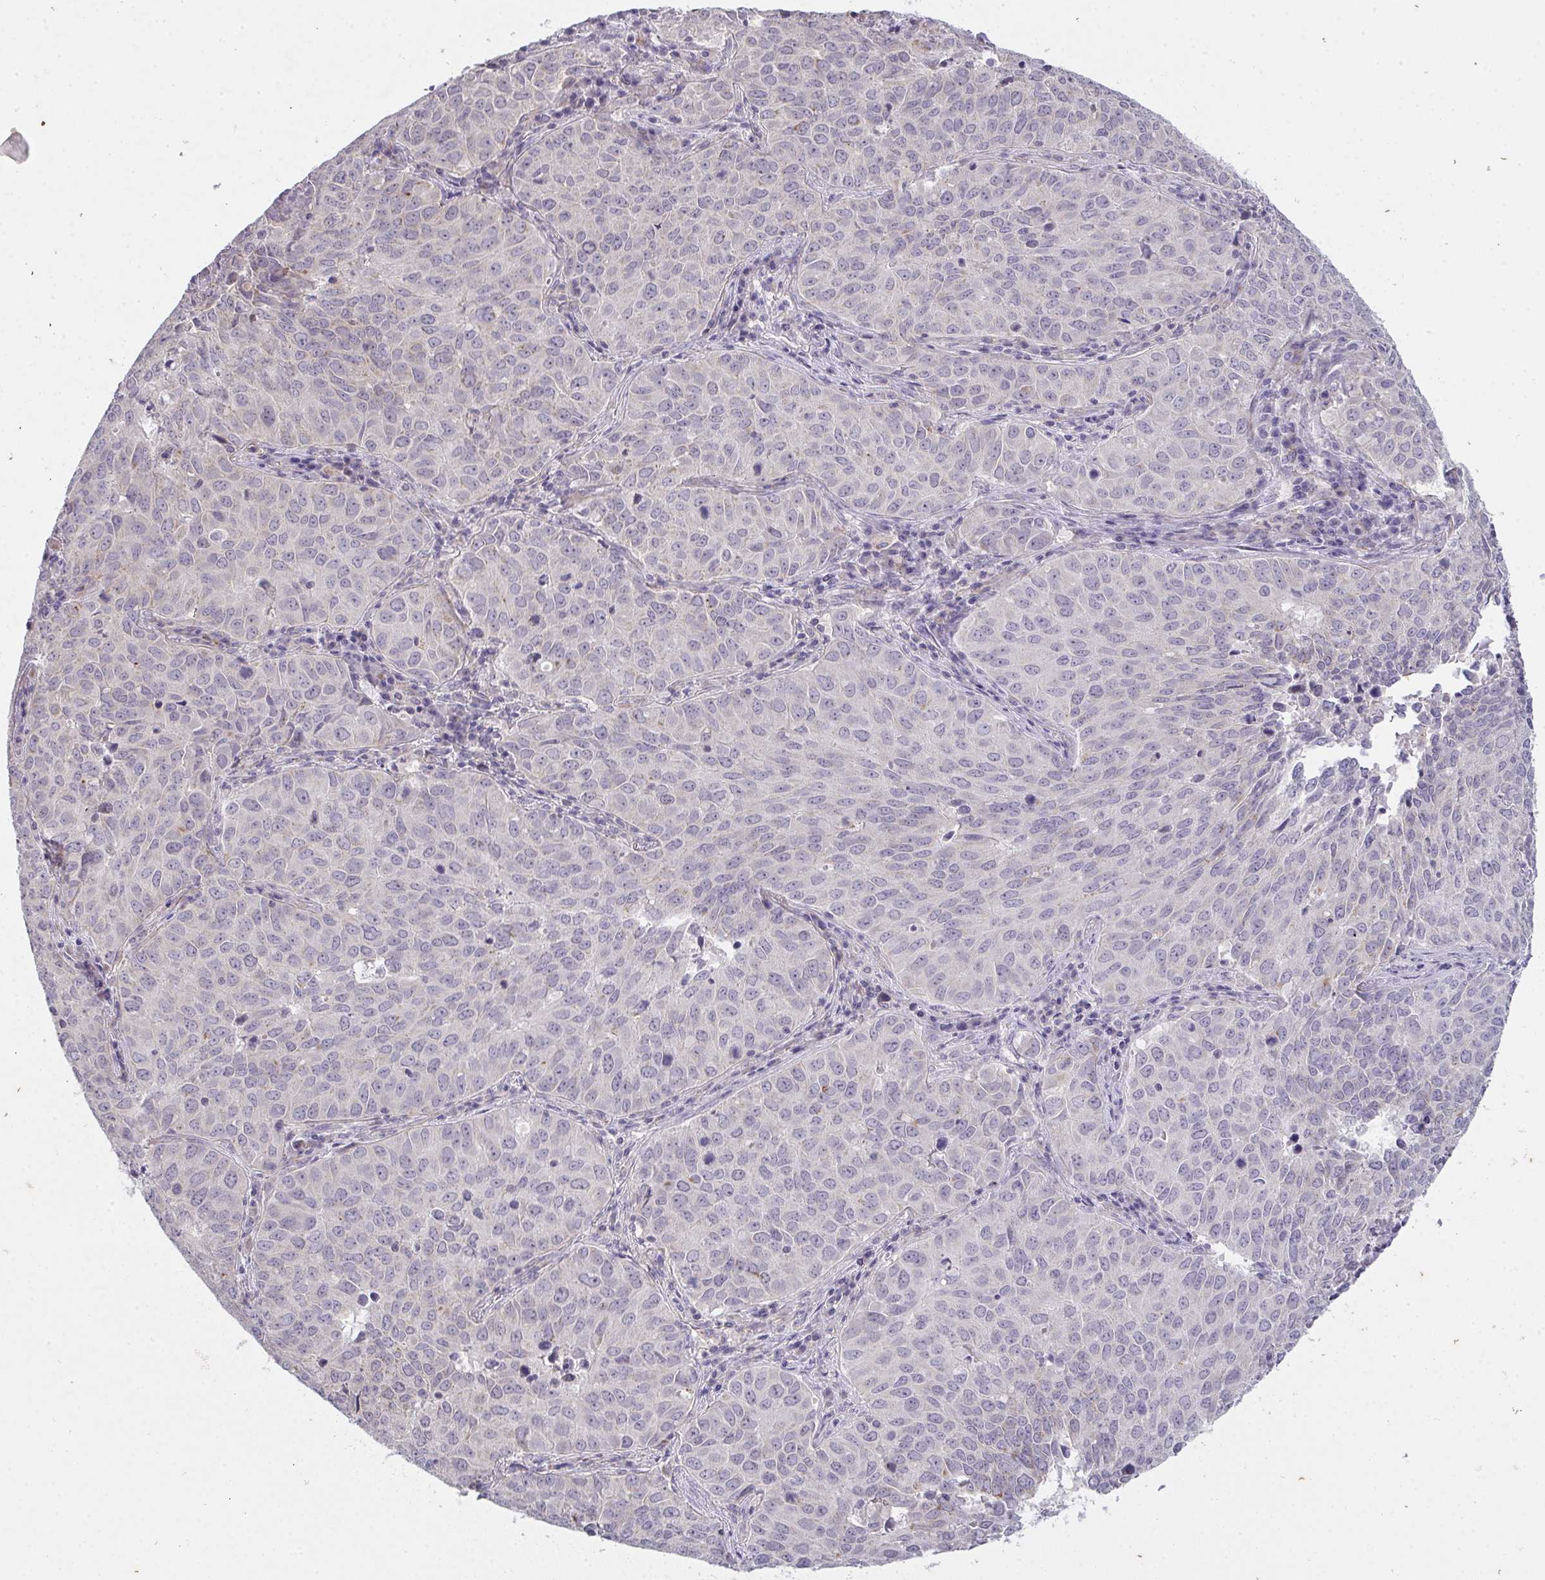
{"staining": {"intensity": "negative", "quantity": "none", "location": "none"}, "tissue": "lung cancer", "cell_type": "Tumor cells", "image_type": "cancer", "snomed": [{"axis": "morphology", "description": "Adenocarcinoma, NOS"}, {"axis": "topography", "description": "Lung"}], "caption": "Immunohistochemistry of lung cancer (adenocarcinoma) exhibits no expression in tumor cells. (DAB immunohistochemistry (IHC) visualized using brightfield microscopy, high magnification).", "gene": "TMEM219", "patient": {"sex": "female", "age": 50}}